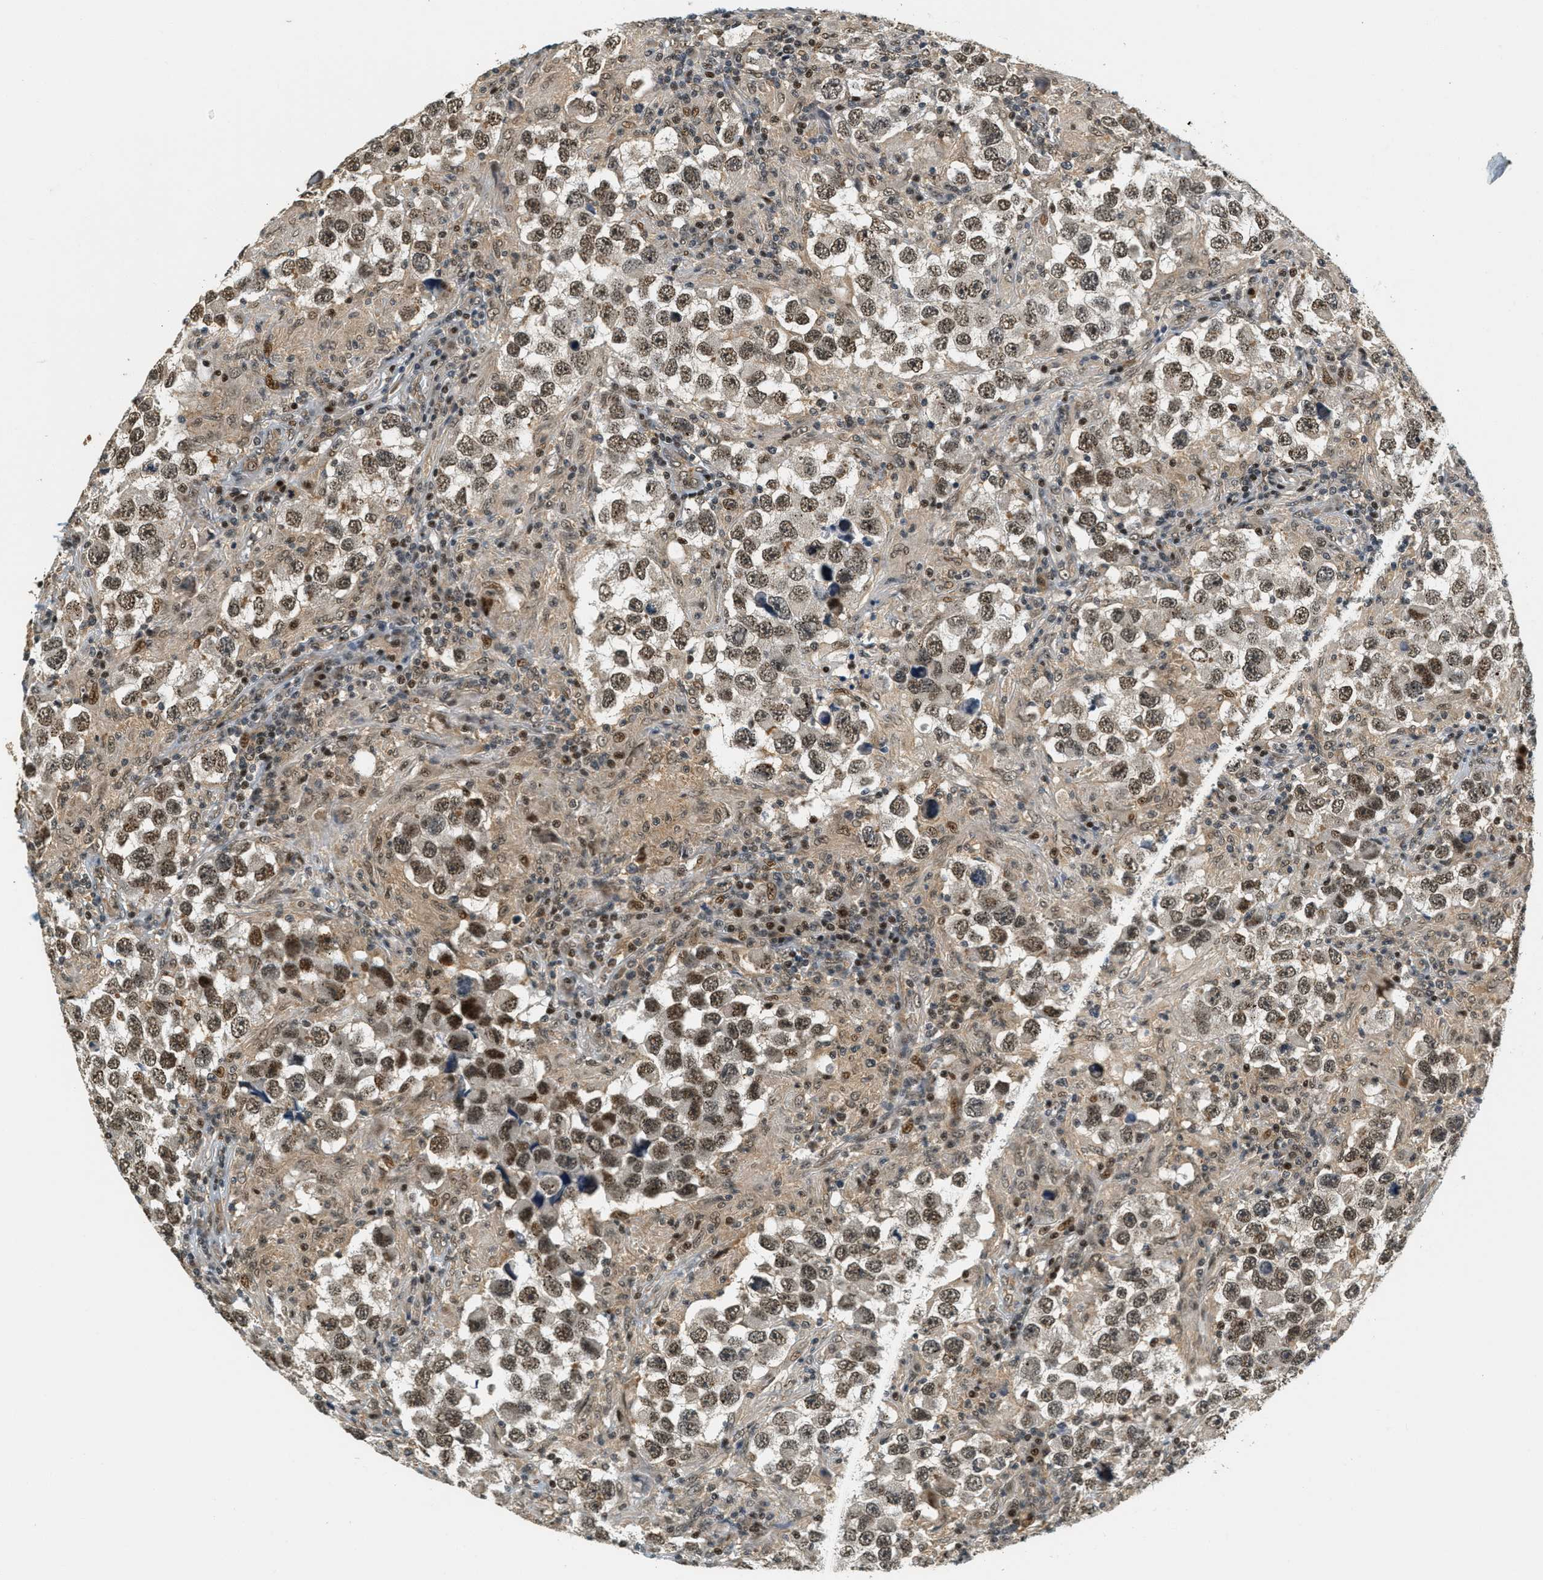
{"staining": {"intensity": "moderate", "quantity": ">75%", "location": "nuclear"}, "tissue": "testis cancer", "cell_type": "Tumor cells", "image_type": "cancer", "snomed": [{"axis": "morphology", "description": "Carcinoma, Embryonal, NOS"}, {"axis": "topography", "description": "Testis"}], "caption": "Testis cancer (embryonal carcinoma) stained with IHC reveals moderate nuclear staining in approximately >75% of tumor cells. (brown staining indicates protein expression, while blue staining denotes nuclei).", "gene": "FOXM1", "patient": {"sex": "male", "age": 21}}